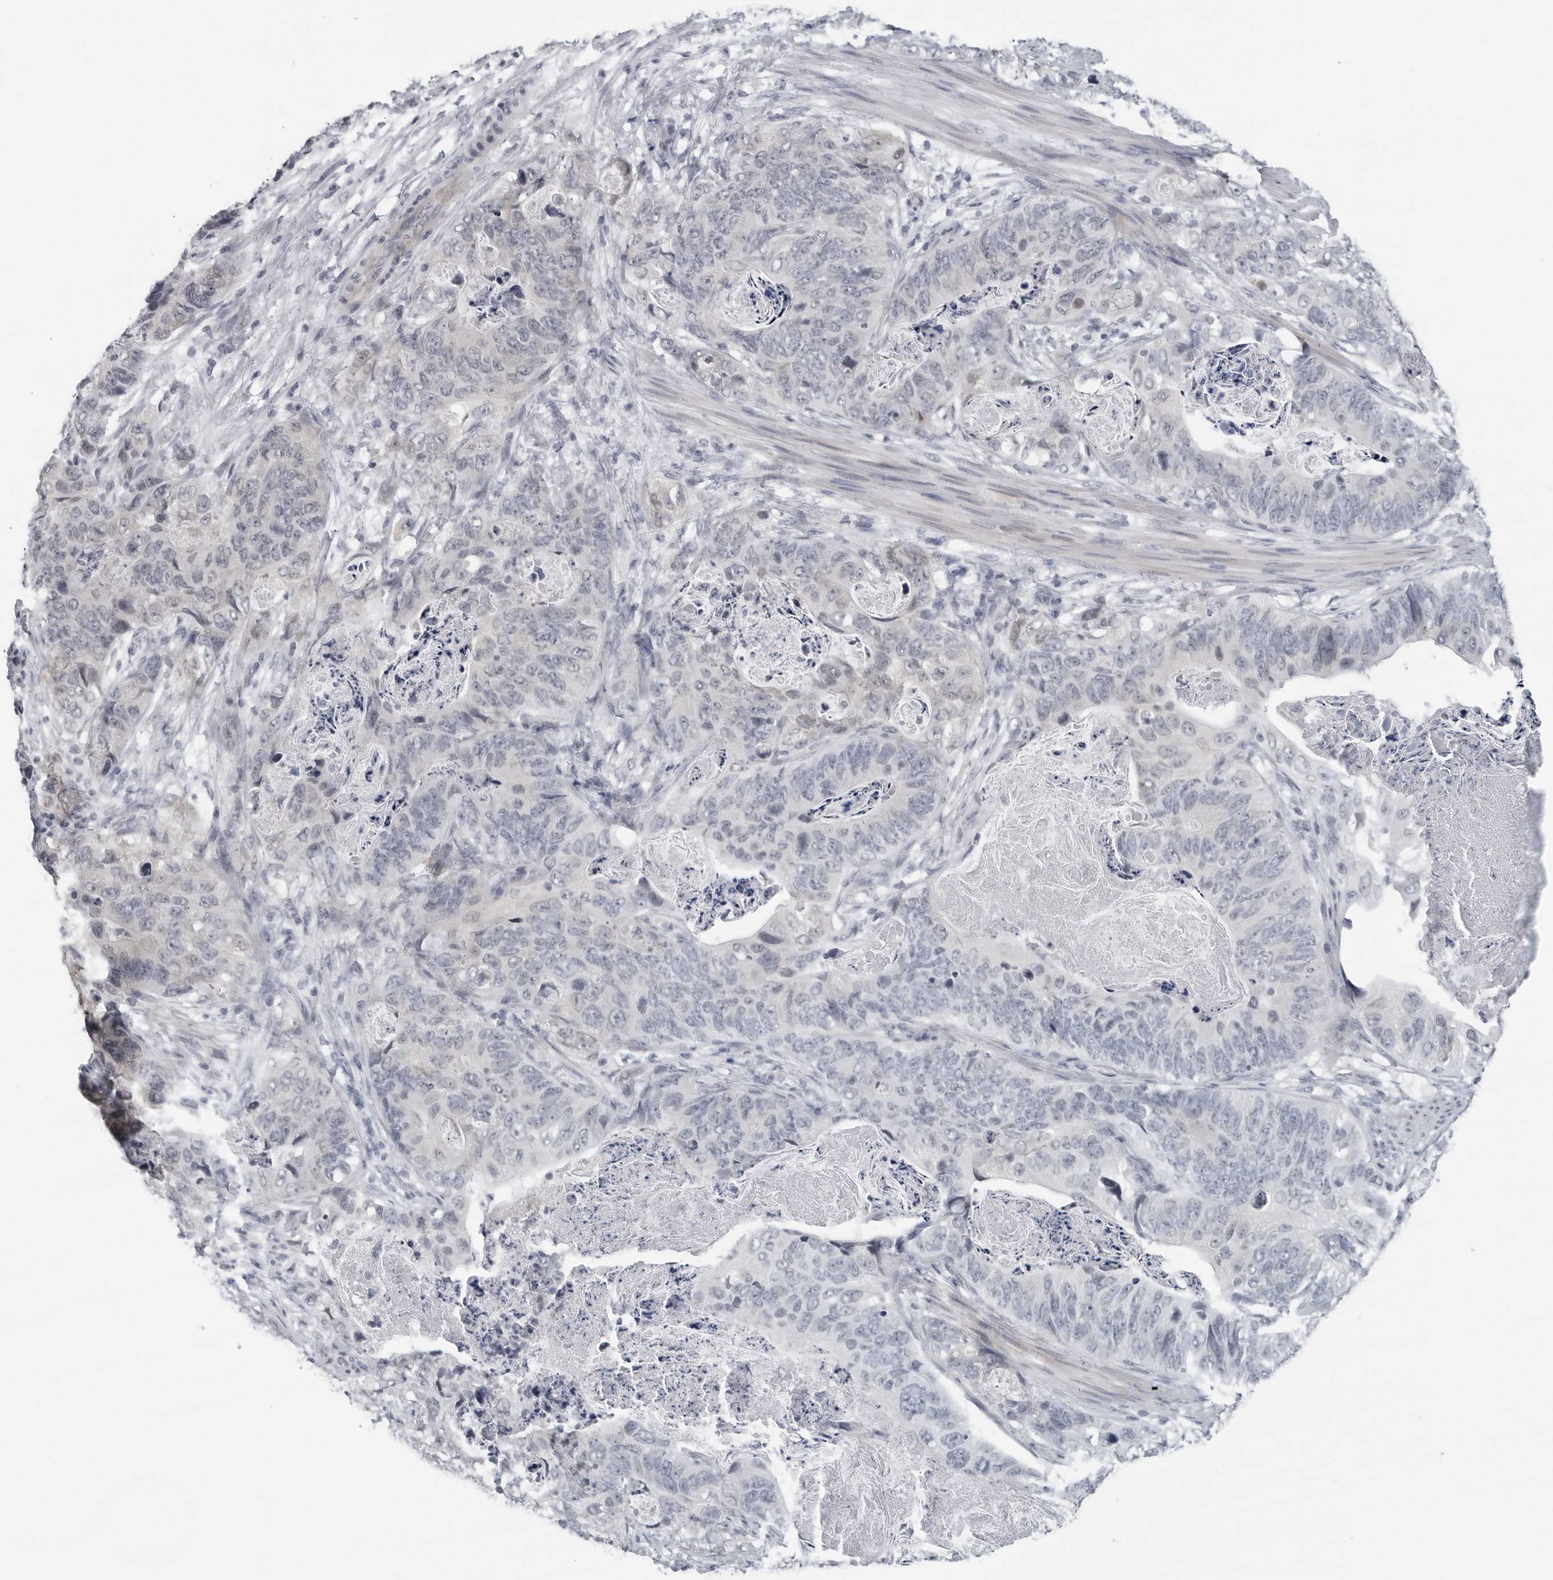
{"staining": {"intensity": "negative", "quantity": "none", "location": "none"}, "tissue": "stomach cancer", "cell_type": "Tumor cells", "image_type": "cancer", "snomed": [{"axis": "morphology", "description": "Normal tissue, NOS"}, {"axis": "morphology", "description": "Adenocarcinoma, NOS"}, {"axis": "topography", "description": "Stomach"}], "caption": "Stomach adenocarcinoma was stained to show a protein in brown. There is no significant expression in tumor cells. (DAB immunohistochemistry with hematoxylin counter stain).", "gene": "OPLAH", "patient": {"sex": "female", "age": 89}}